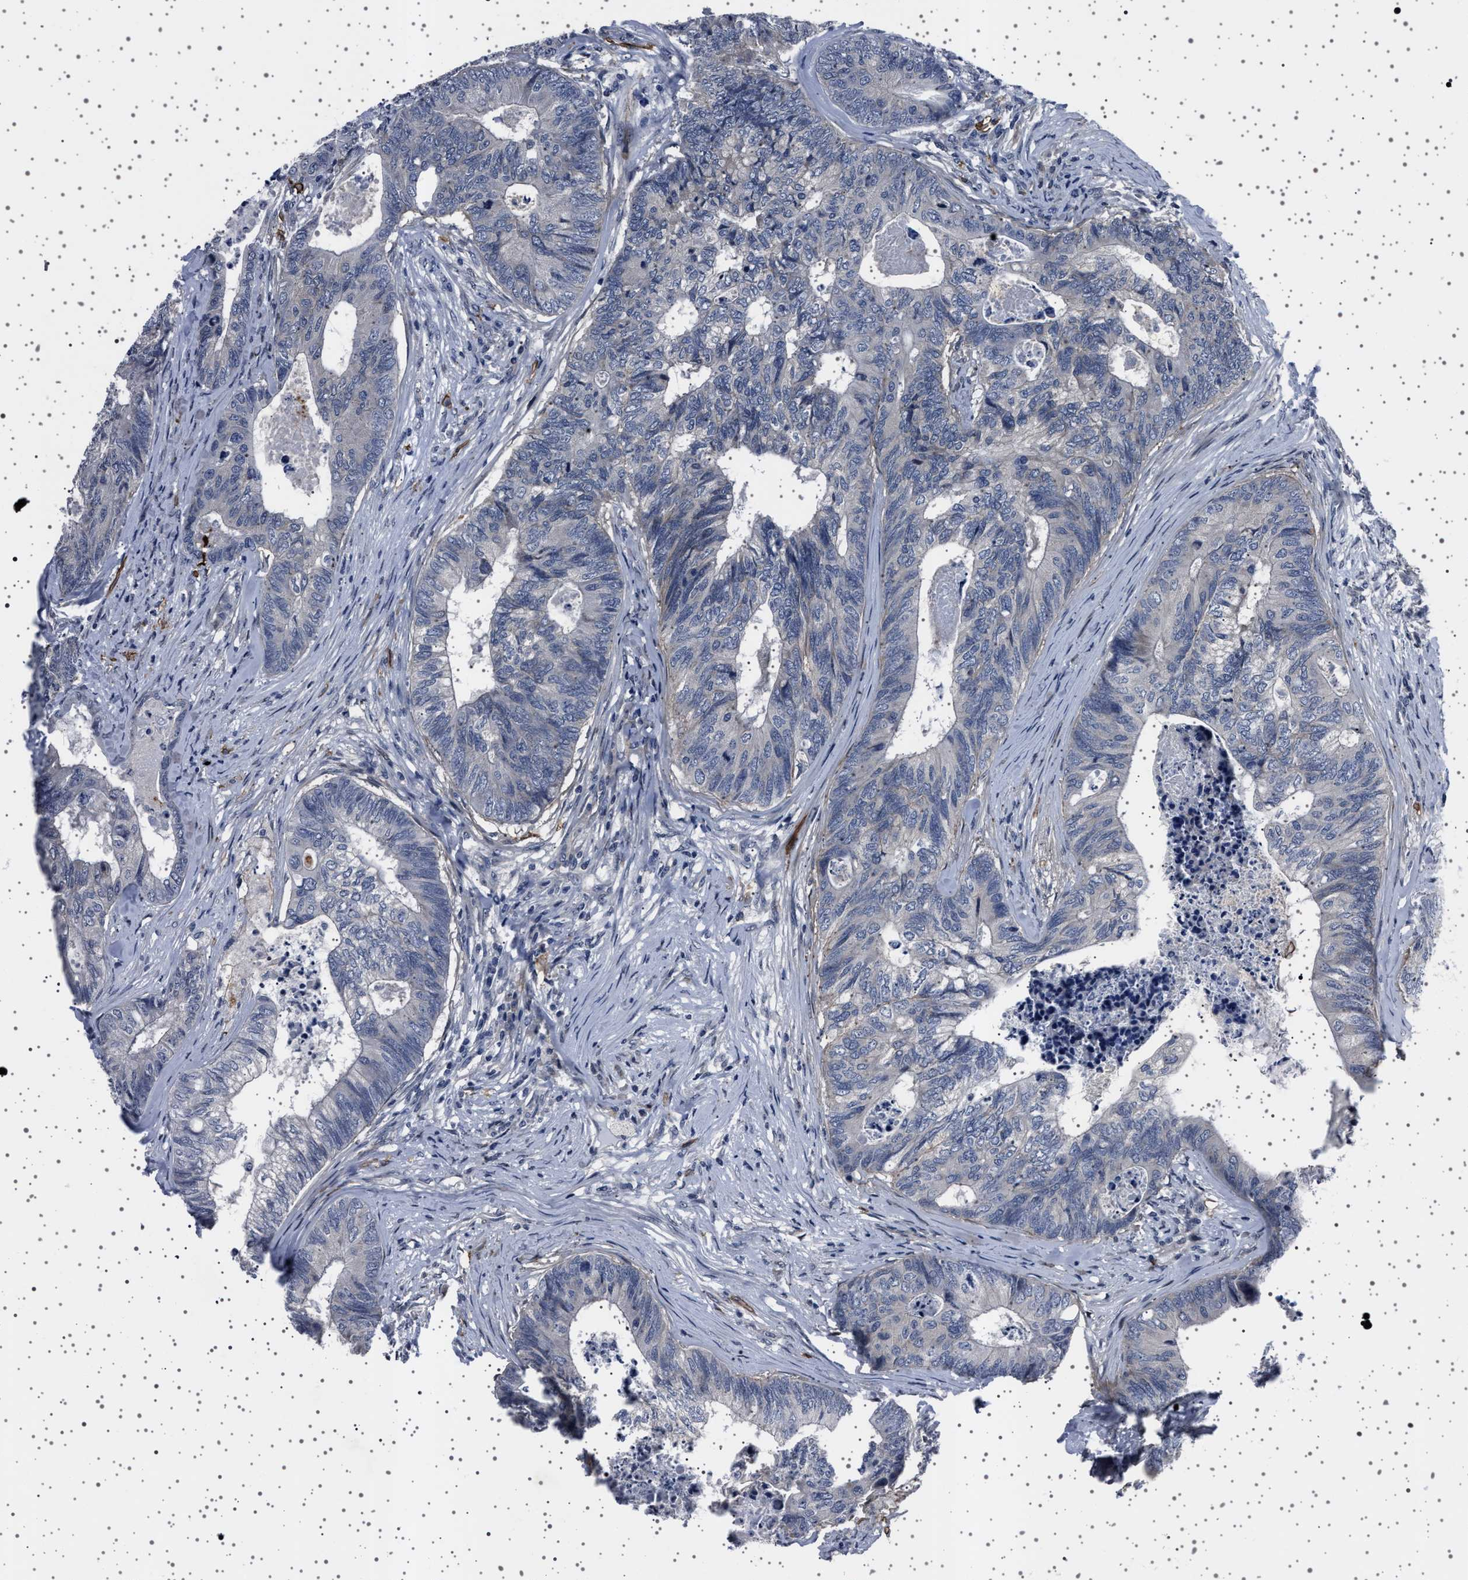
{"staining": {"intensity": "negative", "quantity": "none", "location": "none"}, "tissue": "colorectal cancer", "cell_type": "Tumor cells", "image_type": "cancer", "snomed": [{"axis": "morphology", "description": "Adenocarcinoma, NOS"}, {"axis": "topography", "description": "Colon"}], "caption": "Immunohistochemistry (IHC) histopathology image of human colorectal cancer (adenocarcinoma) stained for a protein (brown), which demonstrates no positivity in tumor cells.", "gene": "PAK5", "patient": {"sex": "female", "age": 67}}